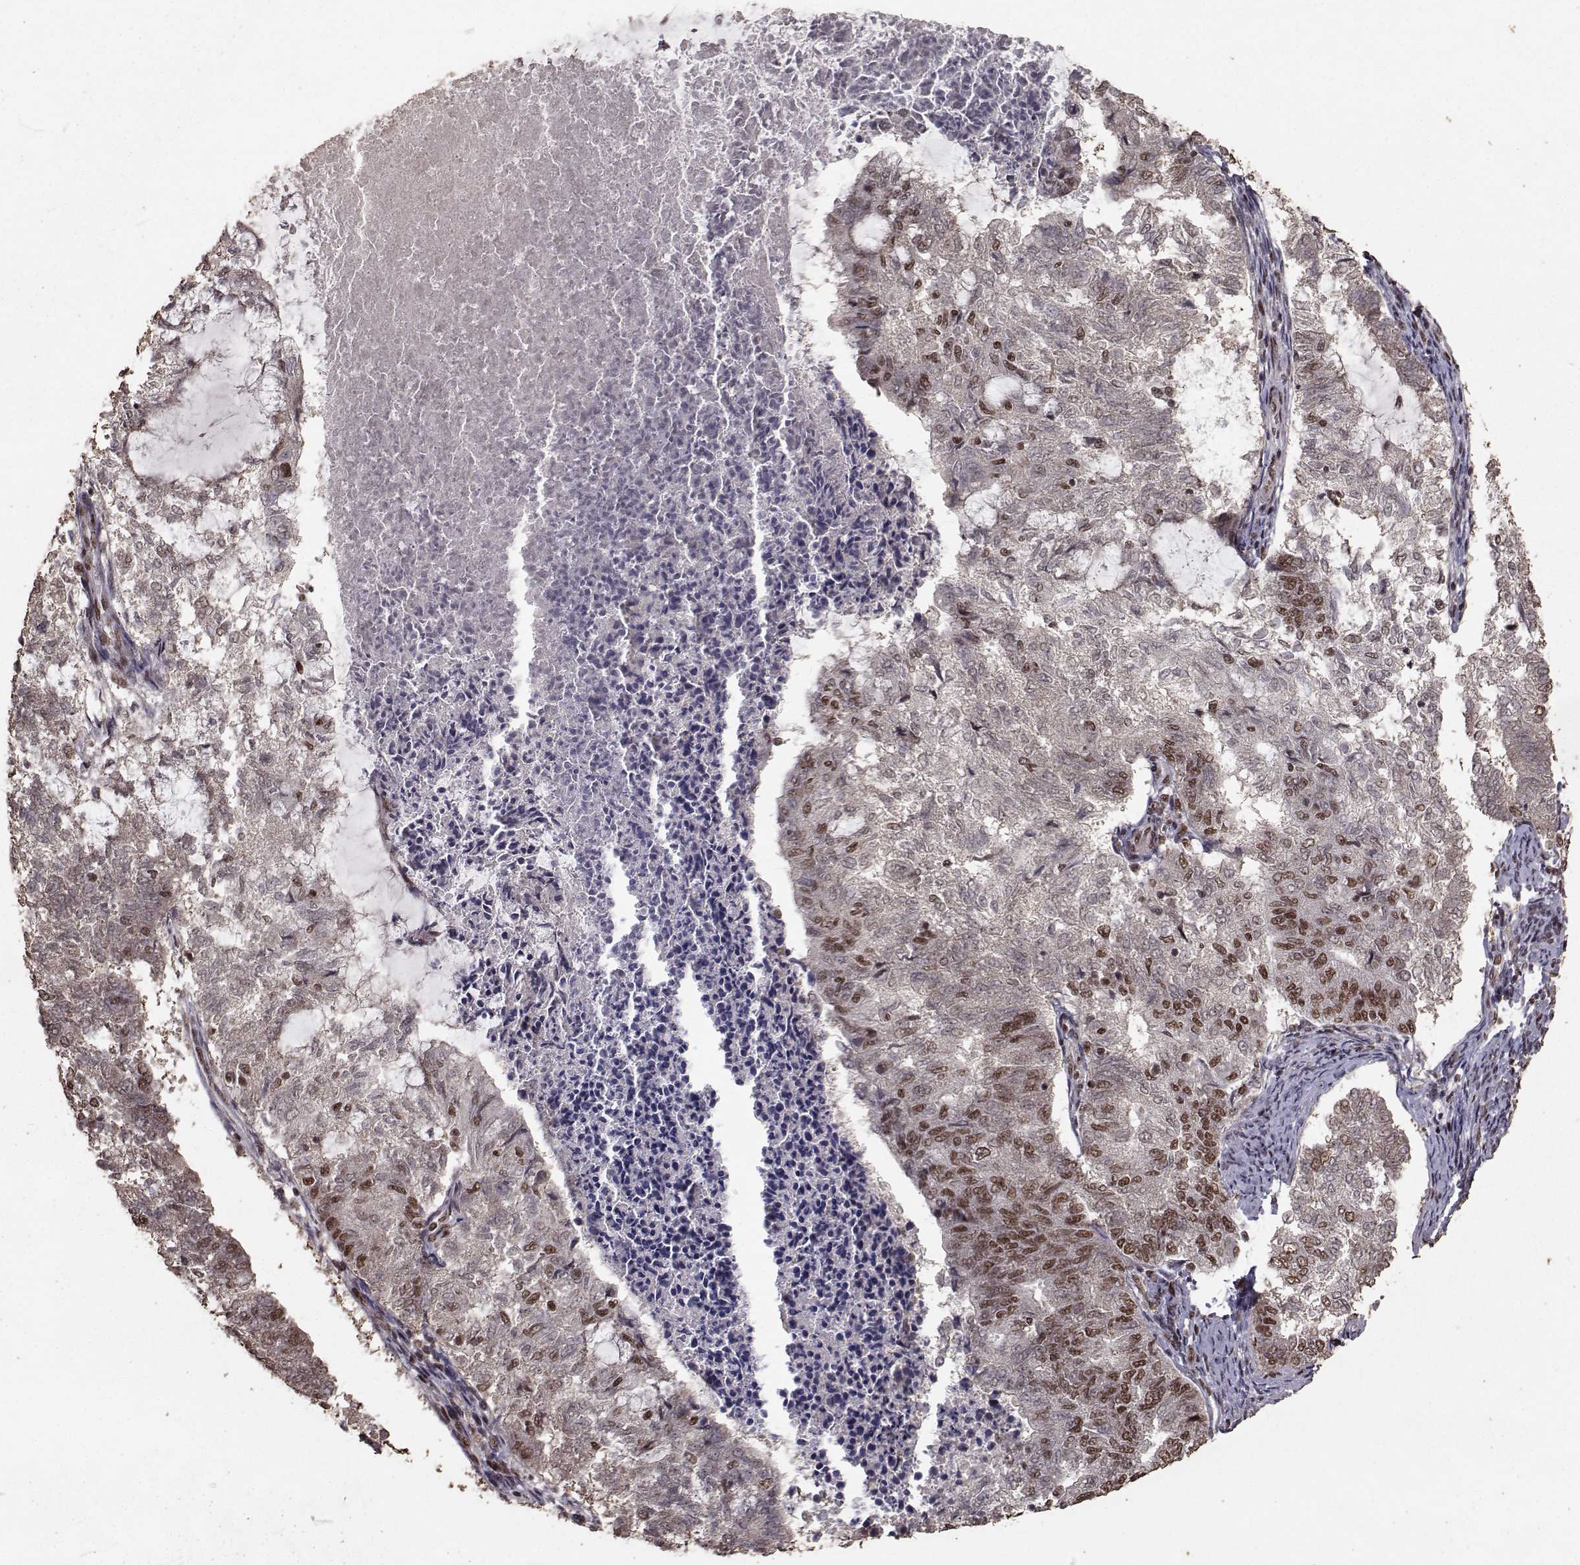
{"staining": {"intensity": "strong", "quantity": "25%-75%", "location": "nuclear"}, "tissue": "endometrial cancer", "cell_type": "Tumor cells", "image_type": "cancer", "snomed": [{"axis": "morphology", "description": "Adenocarcinoma, NOS"}, {"axis": "topography", "description": "Endometrium"}], "caption": "Human endometrial adenocarcinoma stained with a protein marker reveals strong staining in tumor cells.", "gene": "SF1", "patient": {"sex": "female", "age": 65}}